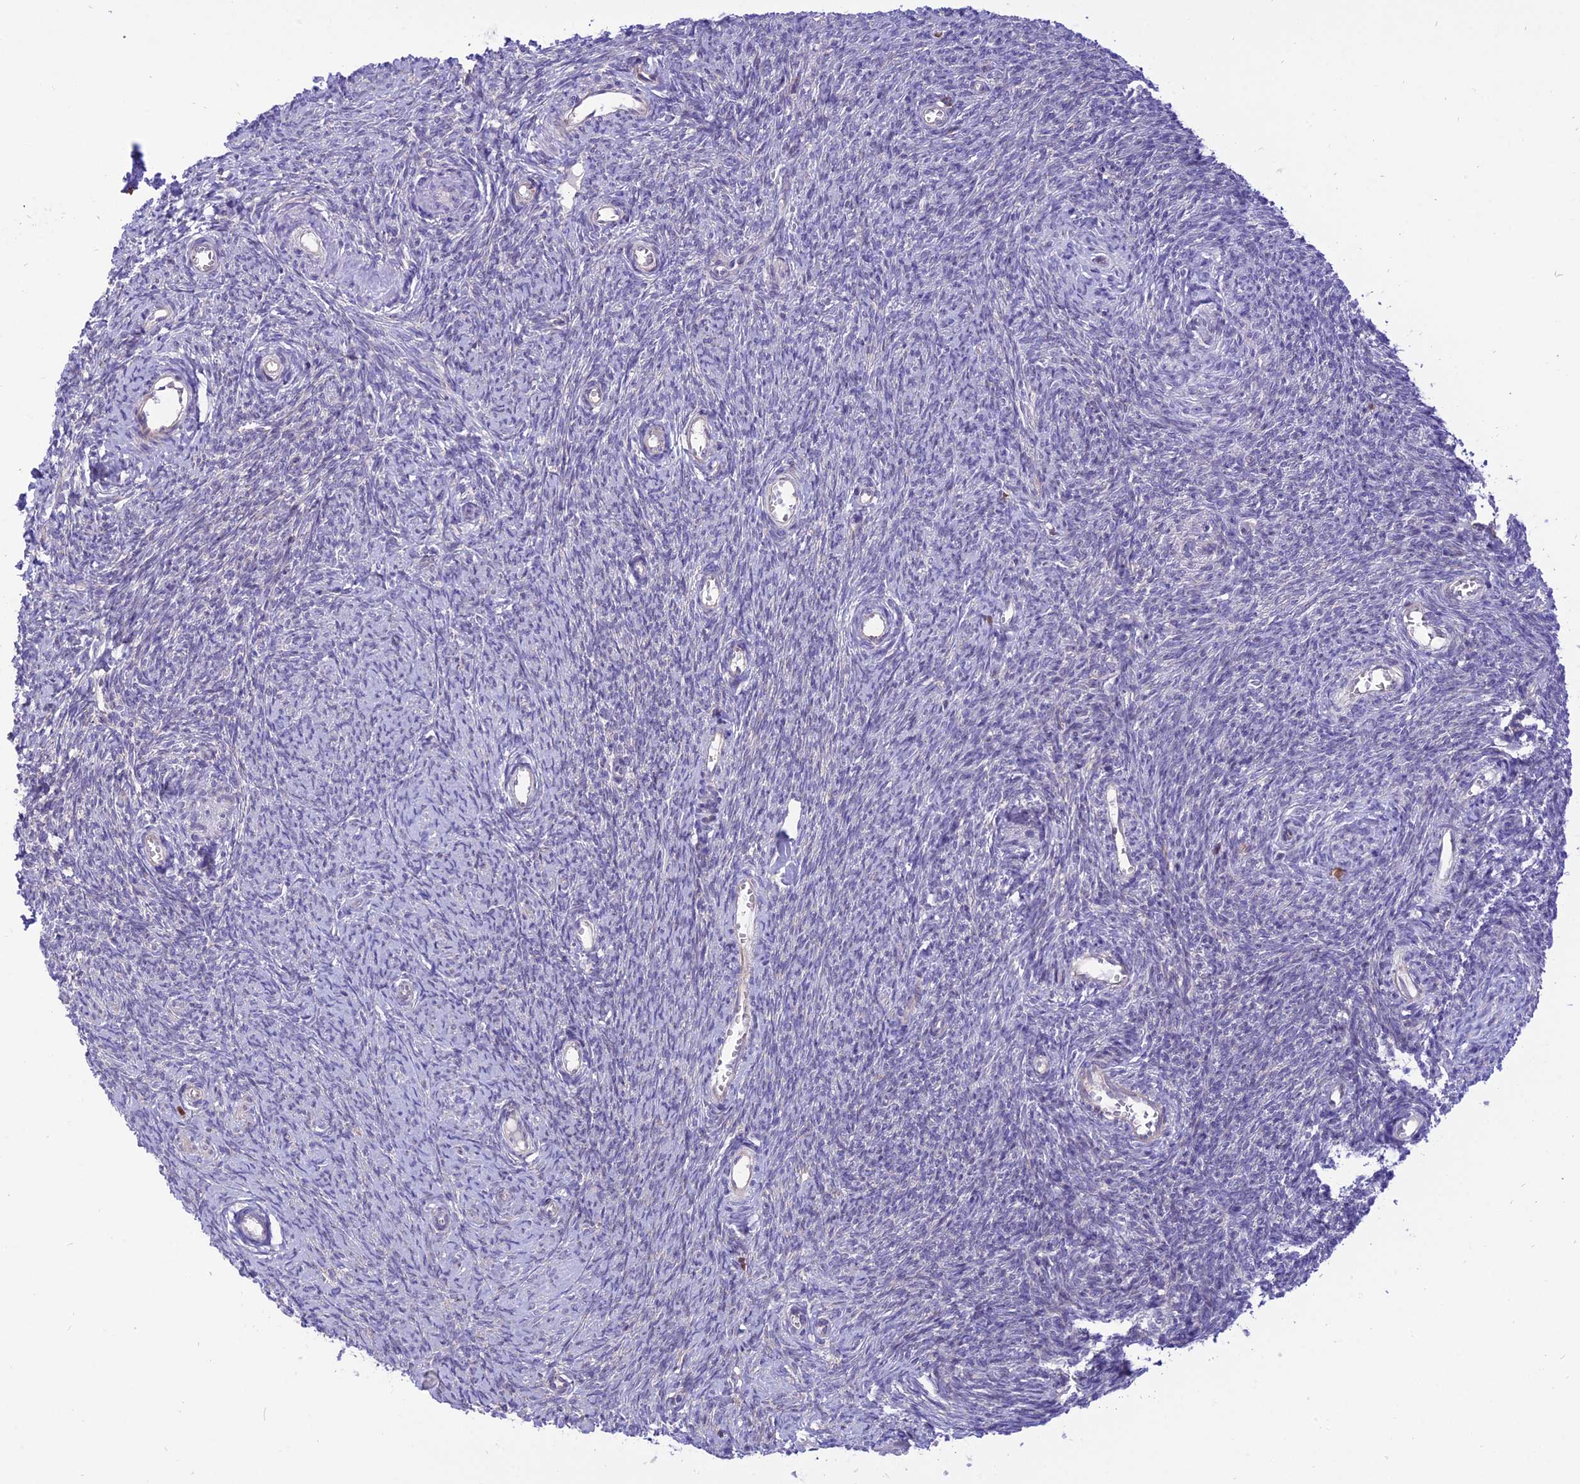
{"staining": {"intensity": "moderate", "quantity": ">75%", "location": "cytoplasmic/membranous"}, "tissue": "ovary", "cell_type": "Follicle cells", "image_type": "normal", "snomed": [{"axis": "morphology", "description": "Normal tissue, NOS"}, {"axis": "topography", "description": "Ovary"}], "caption": "Human ovary stained for a protein (brown) displays moderate cytoplasmic/membranous positive expression in about >75% of follicle cells.", "gene": "ARMCX6", "patient": {"sex": "female", "age": 44}}